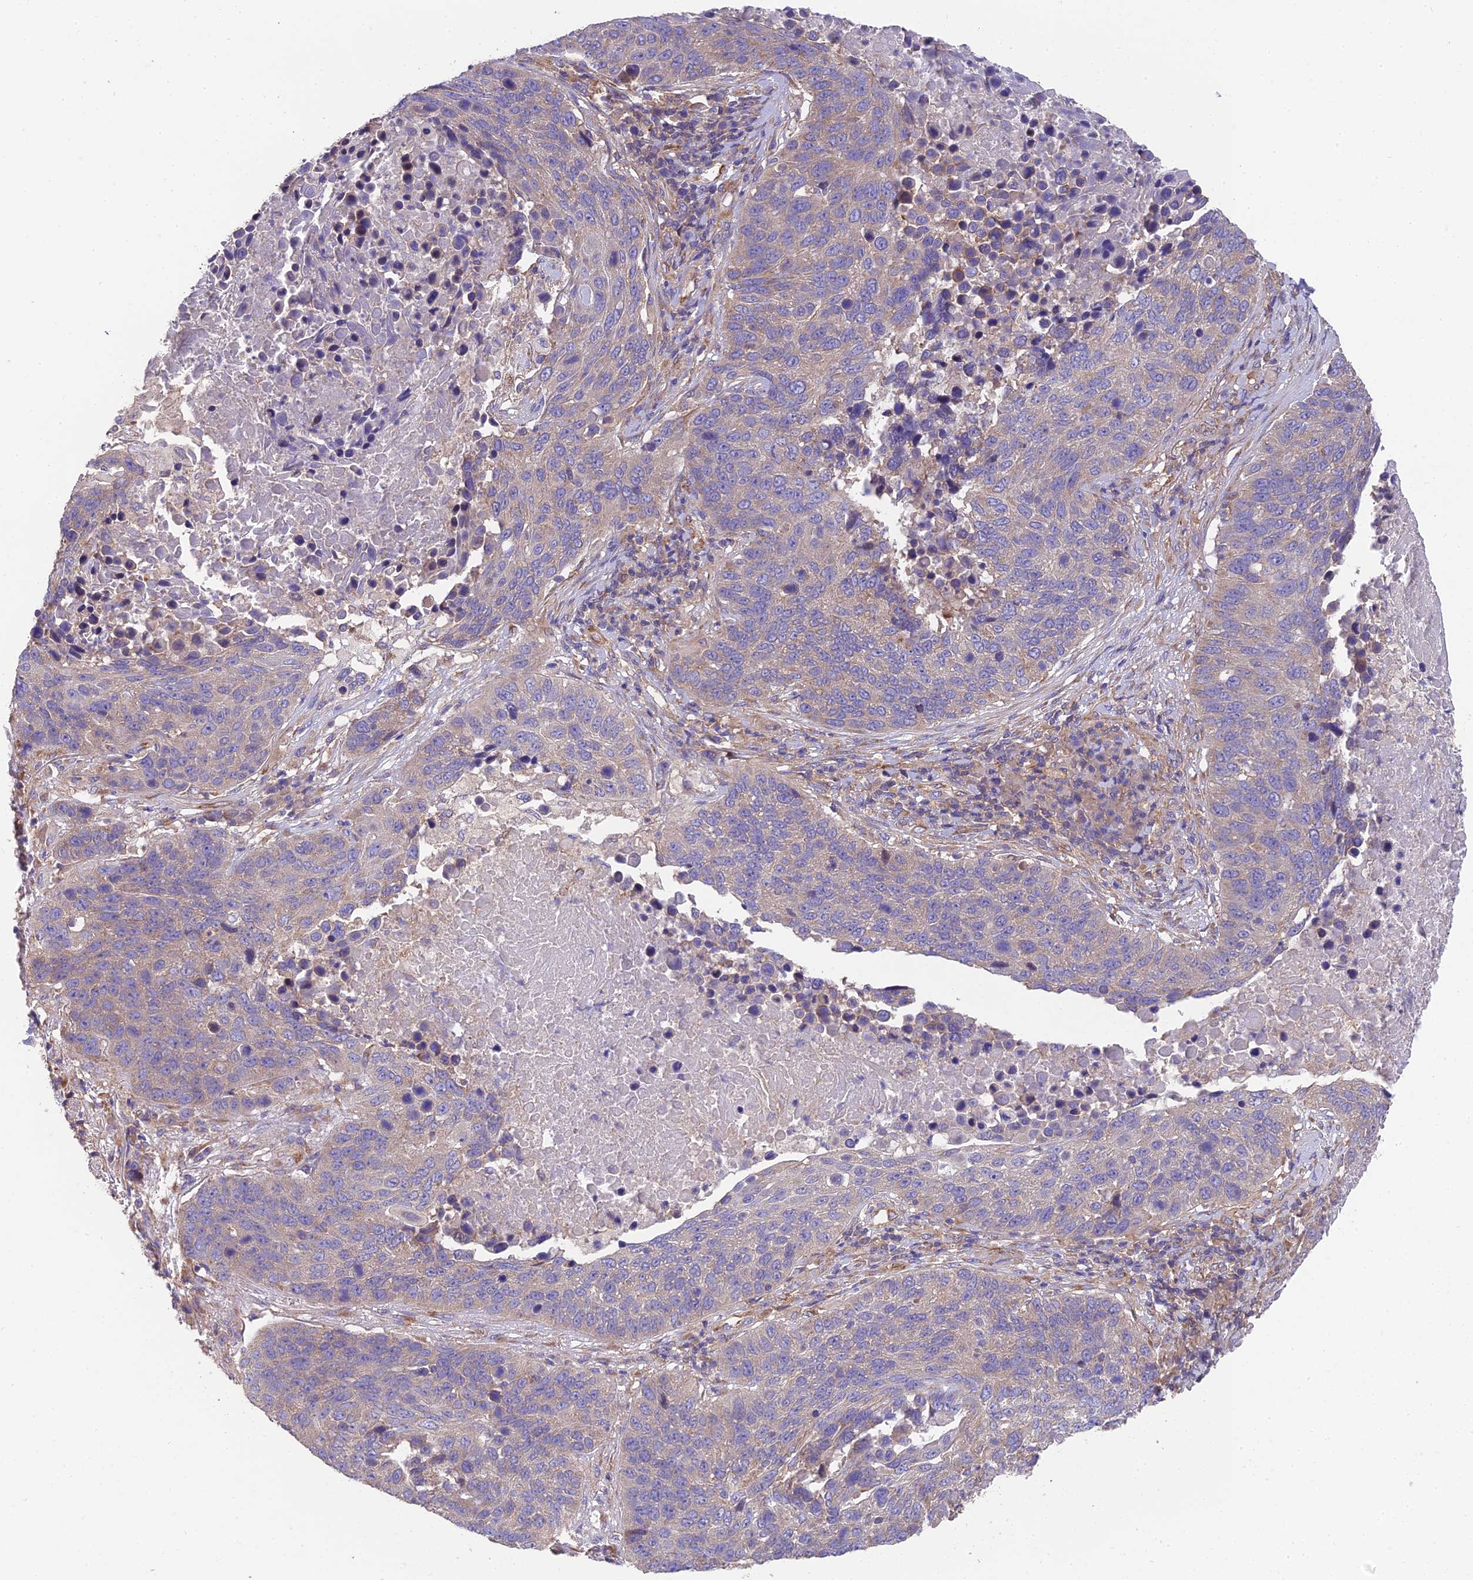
{"staining": {"intensity": "weak", "quantity": "<25%", "location": "cytoplasmic/membranous"}, "tissue": "lung cancer", "cell_type": "Tumor cells", "image_type": "cancer", "snomed": [{"axis": "morphology", "description": "Normal tissue, NOS"}, {"axis": "morphology", "description": "Squamous cell carcinoma, NOS"}, {"axis": "topography", "description": "Lymph node"}, {"axis": "topography", "description": "Lung"}], "caption": "Tumor cells are negative for protein expression in human squamous cell carcinoma (lung).", "gene": "BLOC1S4", "patient": {"sex": "male", "age": 66}}